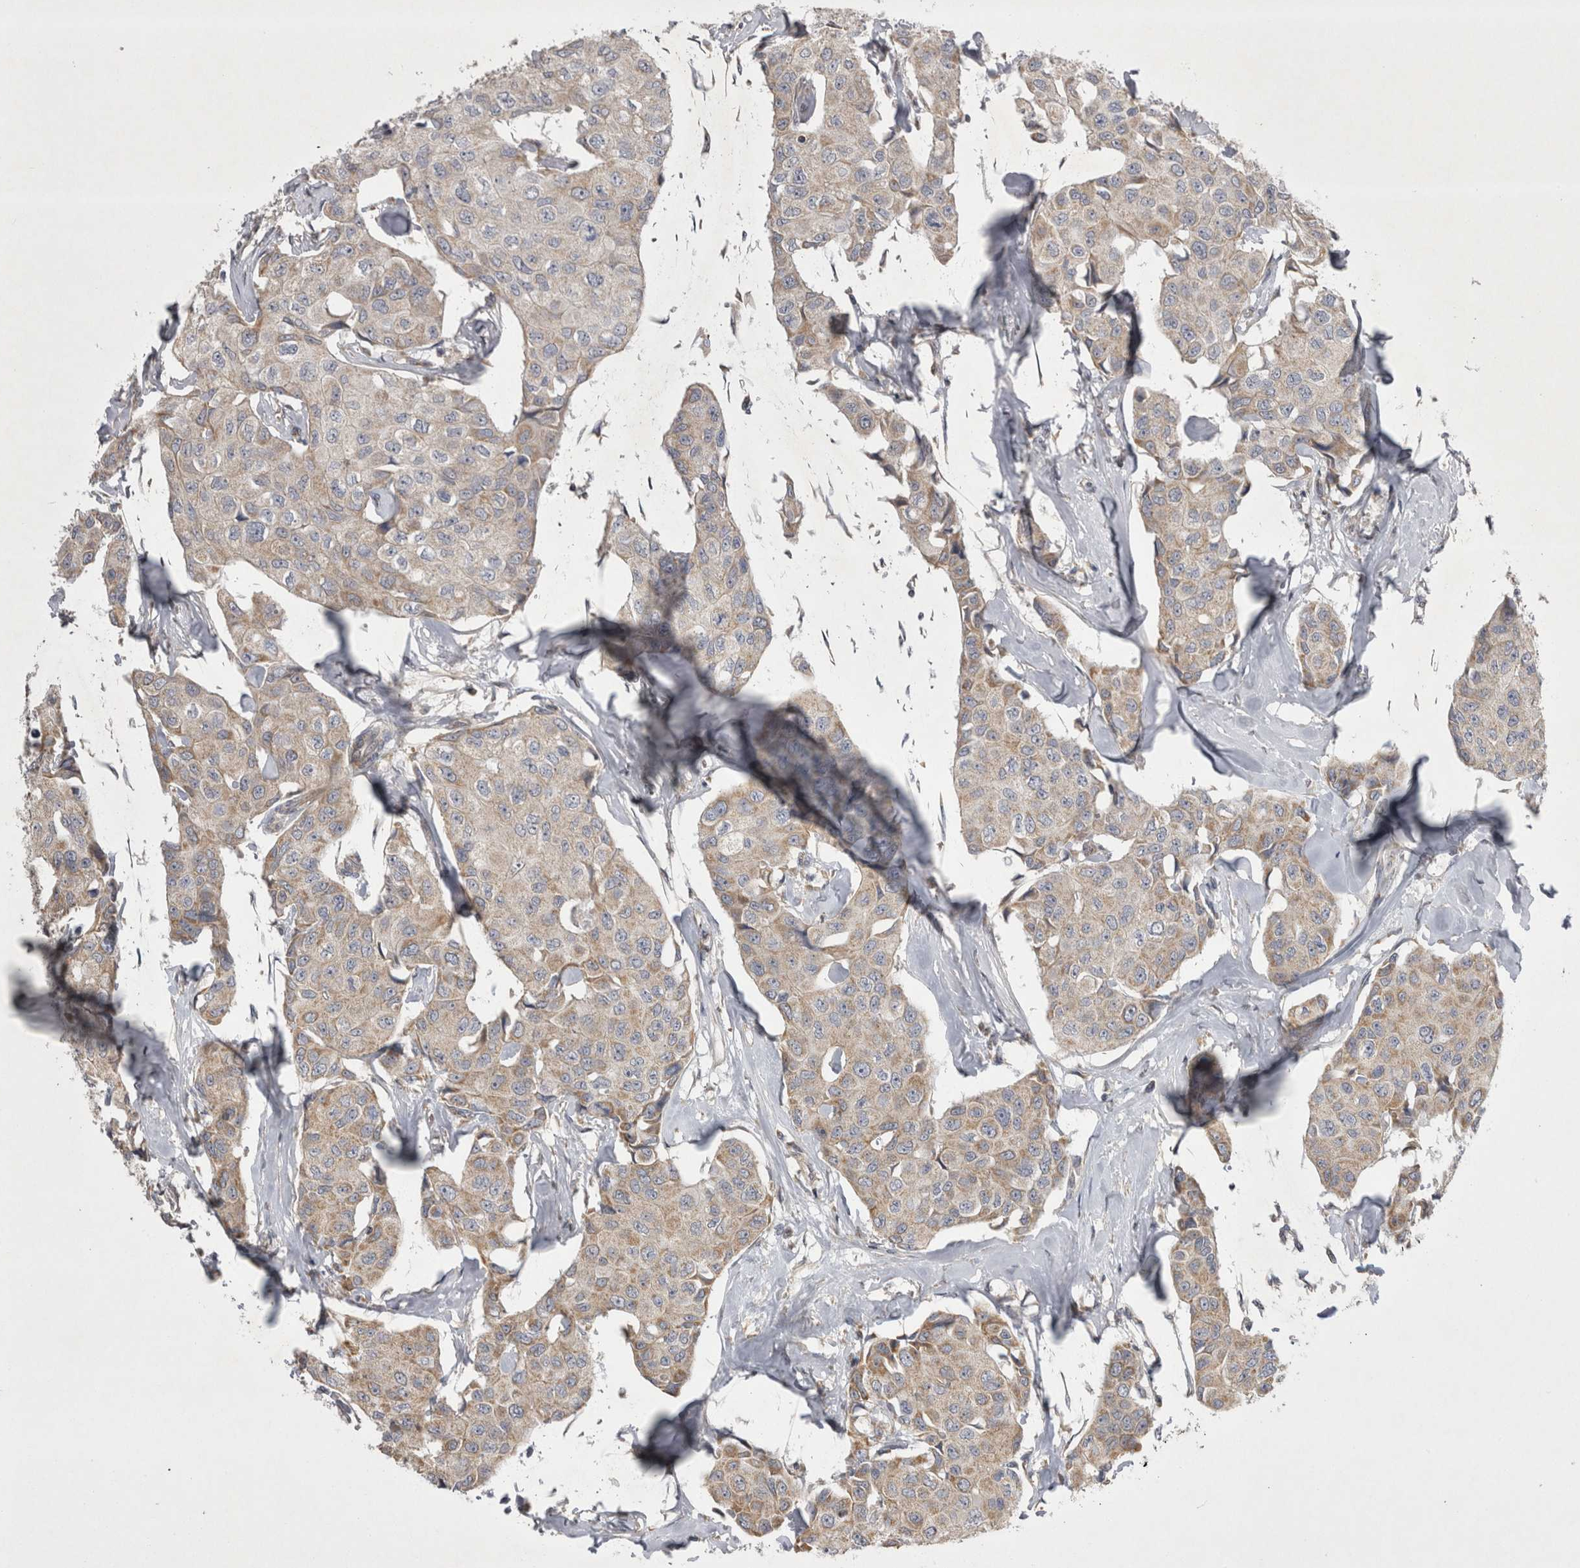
{"staining": {"intensity": "weak", "quantity": ">75%", "location": "cytoplasmic/membranous"}, "tissue": "breast cancer", "cell_type": "Tumor cells", "image_type": "cancer", "snomed": [{"axis": "morphology", "description": "Duct carcinoma"}, {"axis": "topography", "description": "Breast"}], "caption": "There is low levels of weak cytoplasmic/membranous expression in tumor cells of intraductal carcinoma (breast), as demonstrated by immunohistochemical staining (brown color).", "gene": "TSPOAP1", "patient": {"sex": "female", "age": 80}}